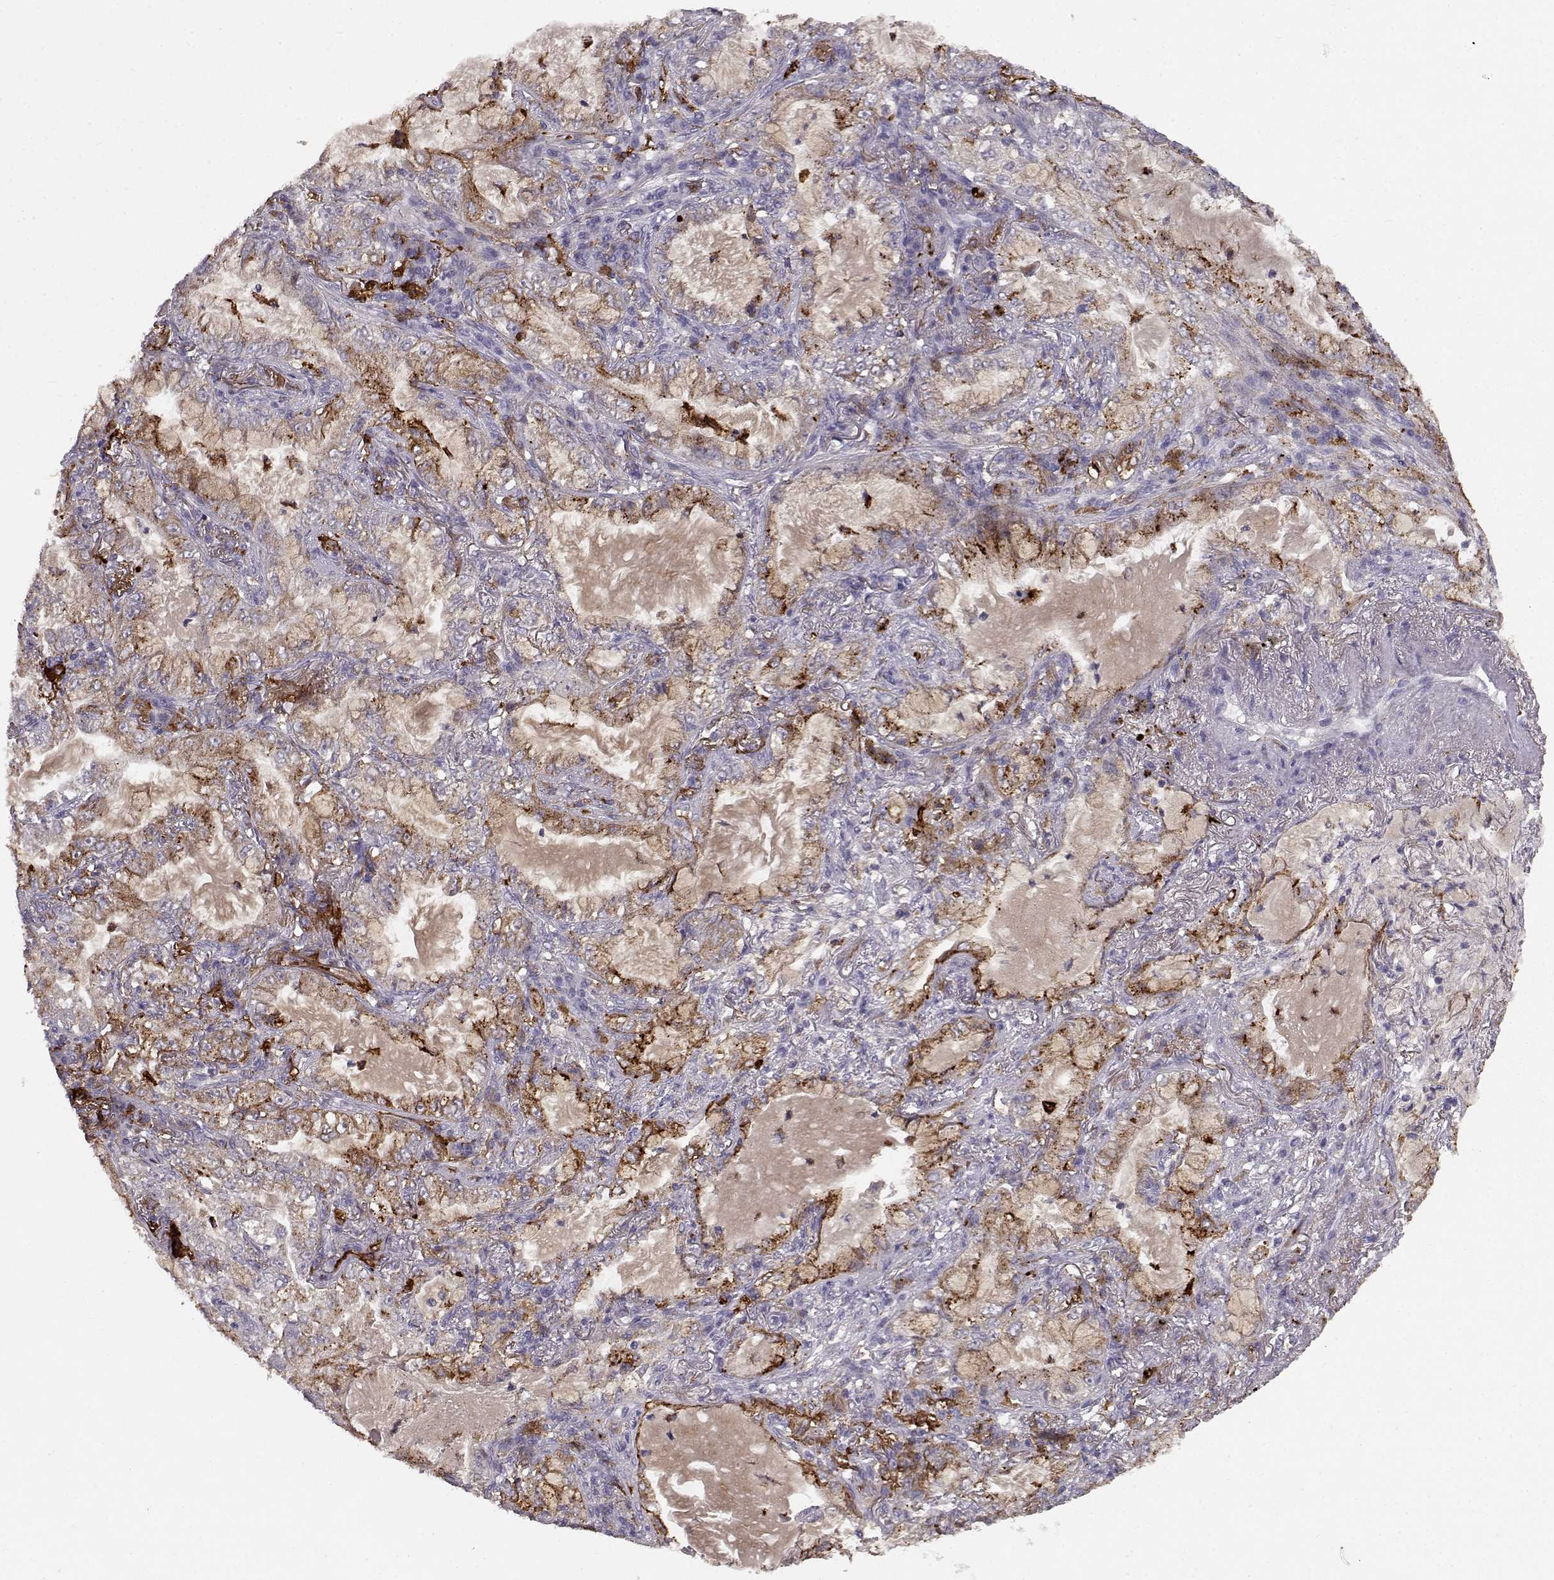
{"staining": {"intensity": "moderate", "quantity": "<25%", "location": "cytoplasmic/membranous"}, "tissue": "lung cancer", "cell_type": "Tumor cells", "image_type": "cancer", "snomed": [{"axis": "morphology", "description": "Adenocarcinoma, NOS"}, {"axis": "topography", "description": "Lung"}], "caption": "The immunohistochemical stain shows moderate cytoplasmic/membranous expression in tumor cells of lung cancer (adenocarcinoma) tissue.", "gene": "CCNF", "patient": {"sex": "female", "age": 73}}